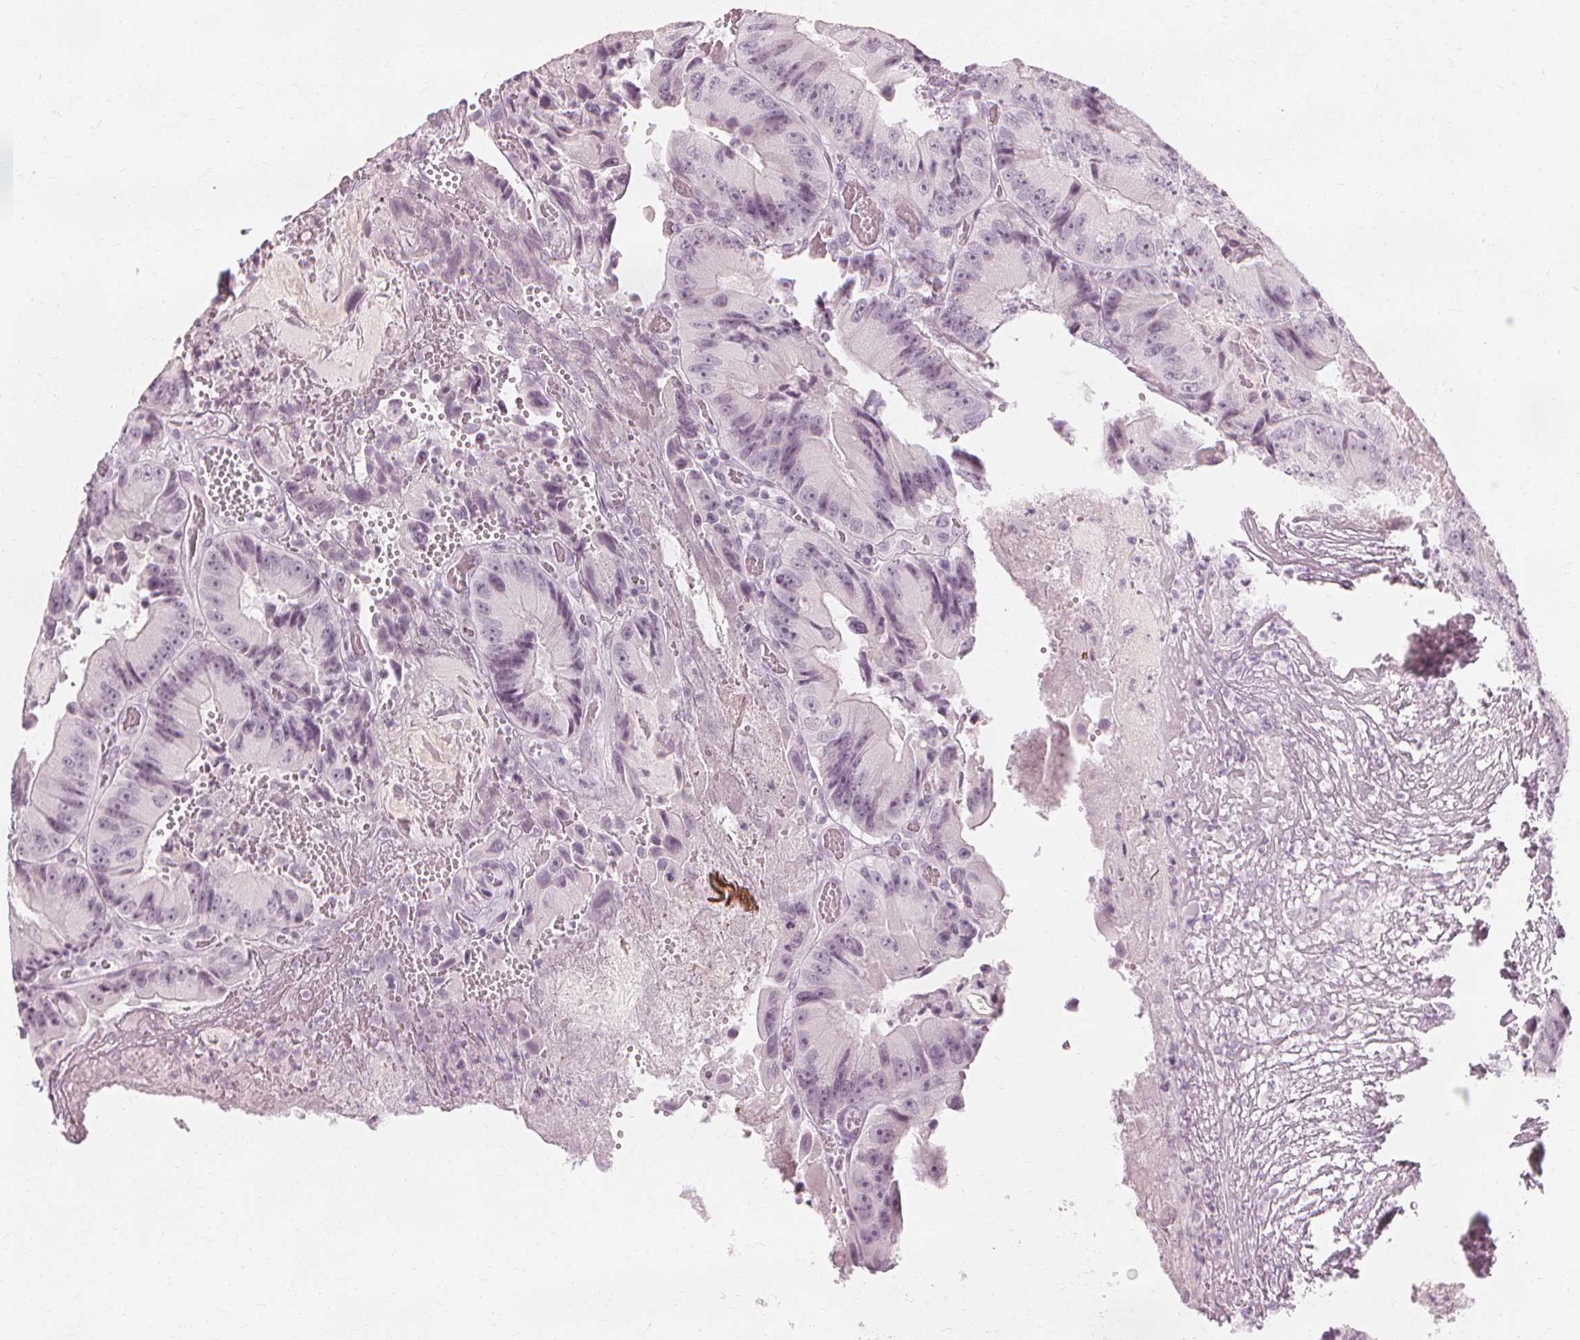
{"staining": {"intensity": "negative", "quantity": "none", "location": "none"}, "tissue": "colorectal cancer", "cell_type": "Tumor cells", "image_type": "cancer", "snomed": [{"axis": "morphology", "description": "Adenocarcinoma, NOS"}, {"axis": "topography", "description": "Colon"}], "caption": "The photomicrograph demonstrates no significant staining in tumor cells of colorectal adenocarcinoma. (DAB immunohistochemistry, high magnification).", "gene": "NXPE1", "patient": {"sex": "female", "age": 86}}